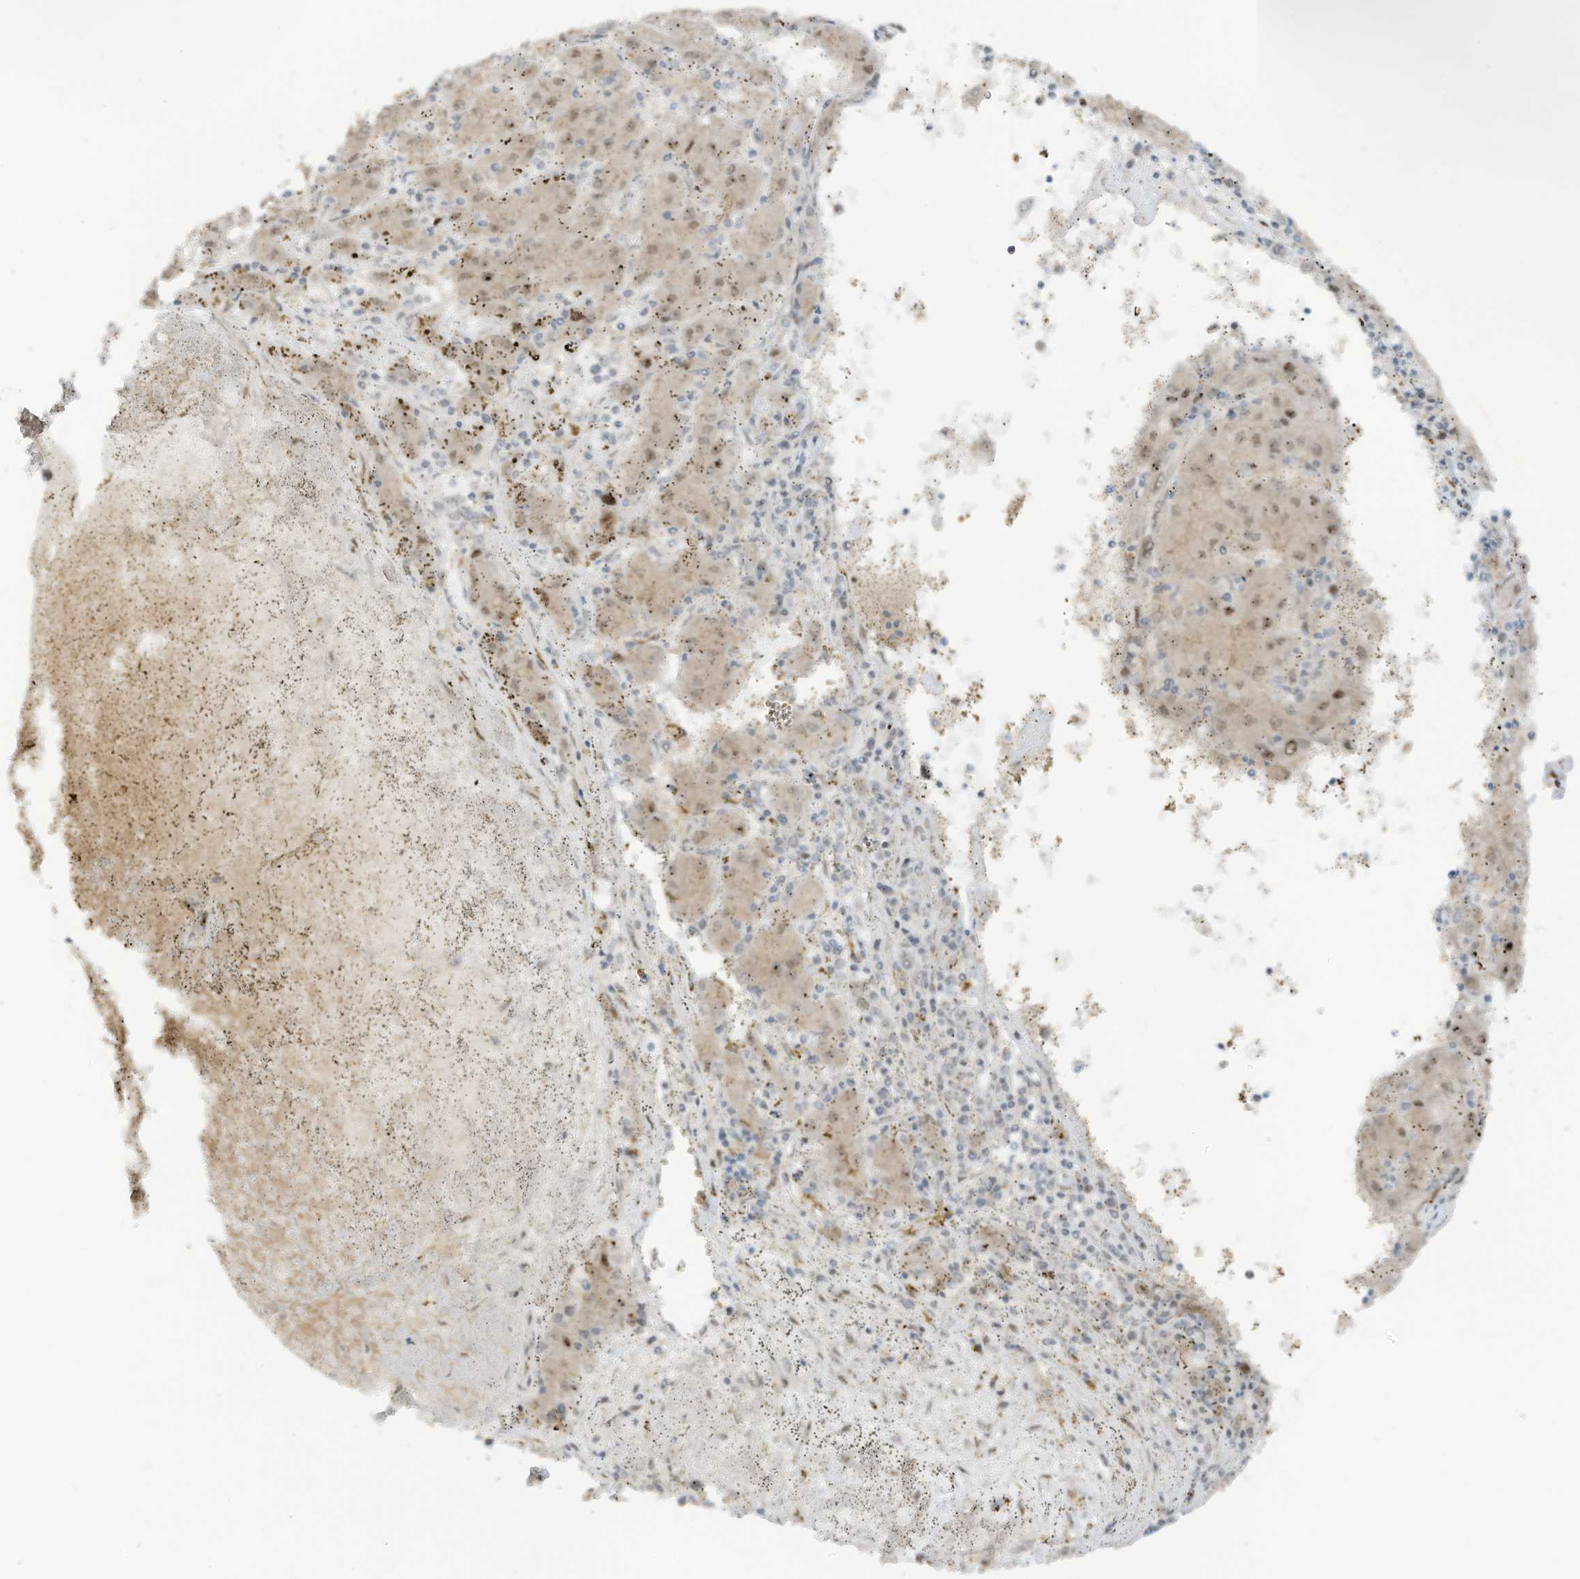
{"staining": {"intensity": "weak", "quantity": "<25%", "location": "nuclear"}, "tissue": "liver cancer", "cell_type": "Tumor cells", "image_type": "cancer", "snomed": [{"axis": "morphology", "description": "Carcinoma, Hepatocellular, NOS"}, {"axis": "topography", "description": "Liver"}], "caption": "DAB immunohistochemical staining of liver hepatocellular carcinoma exhibits no significant positivity in tumor cells.", "gene": "ZCWPW2", "patient": {"sex": "male", "age": 72}}